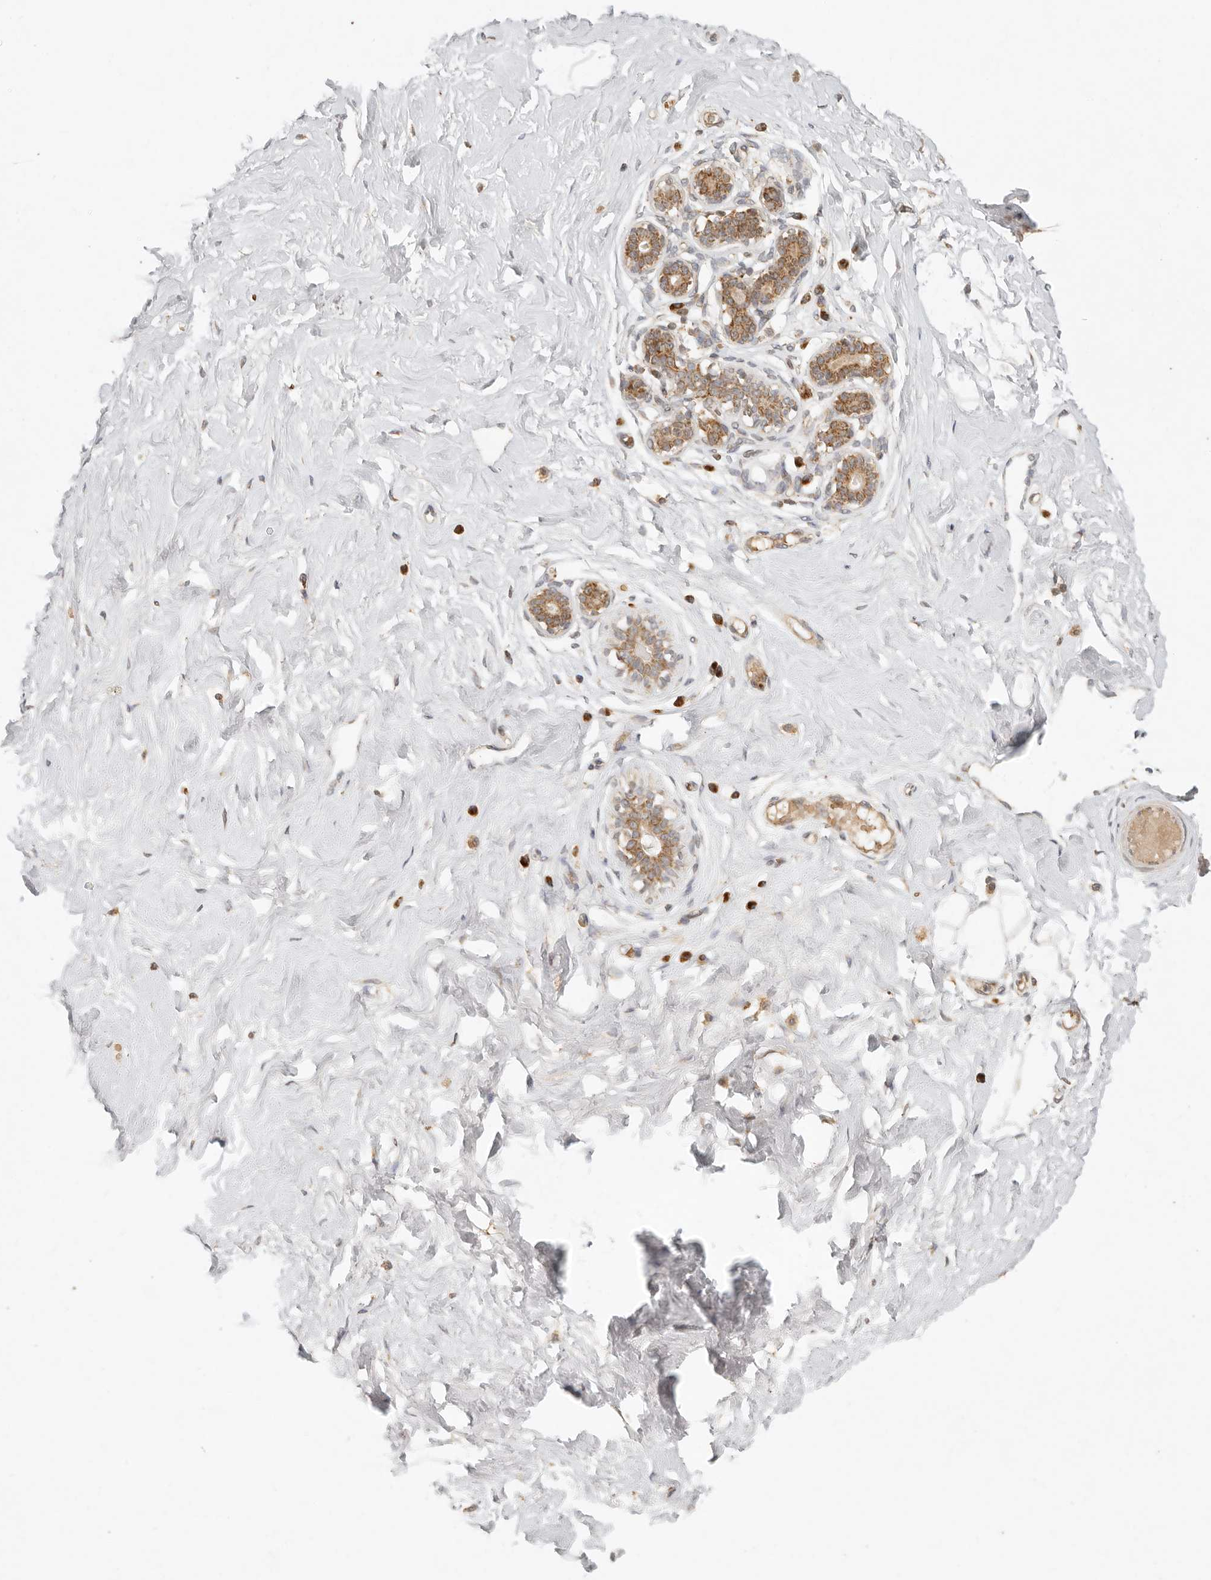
{"staining": {"intensity": "negative", "quantity": "none", "location": "none"}, "tissue": "breast", "cell_type": "Adipocytes", "image_type": "normal", "snomed": [{"axis": "morphology", "description": "Normal tissue, NOS"}, {"axis": "morphology", "description": "Adenoma, NOS"}, {"axis": "topography", "description": "Breast"}], "caption": "Adipocytes are negative for brown protein staining in normal breast. Brightfield microscopy of immunohistochemistry (IHC) stained with DAB (brown) and hematoxylin (blue), captured at high magnification.", "gene": "MRPL55", "patient": {"sex": "female", "age": 23}}